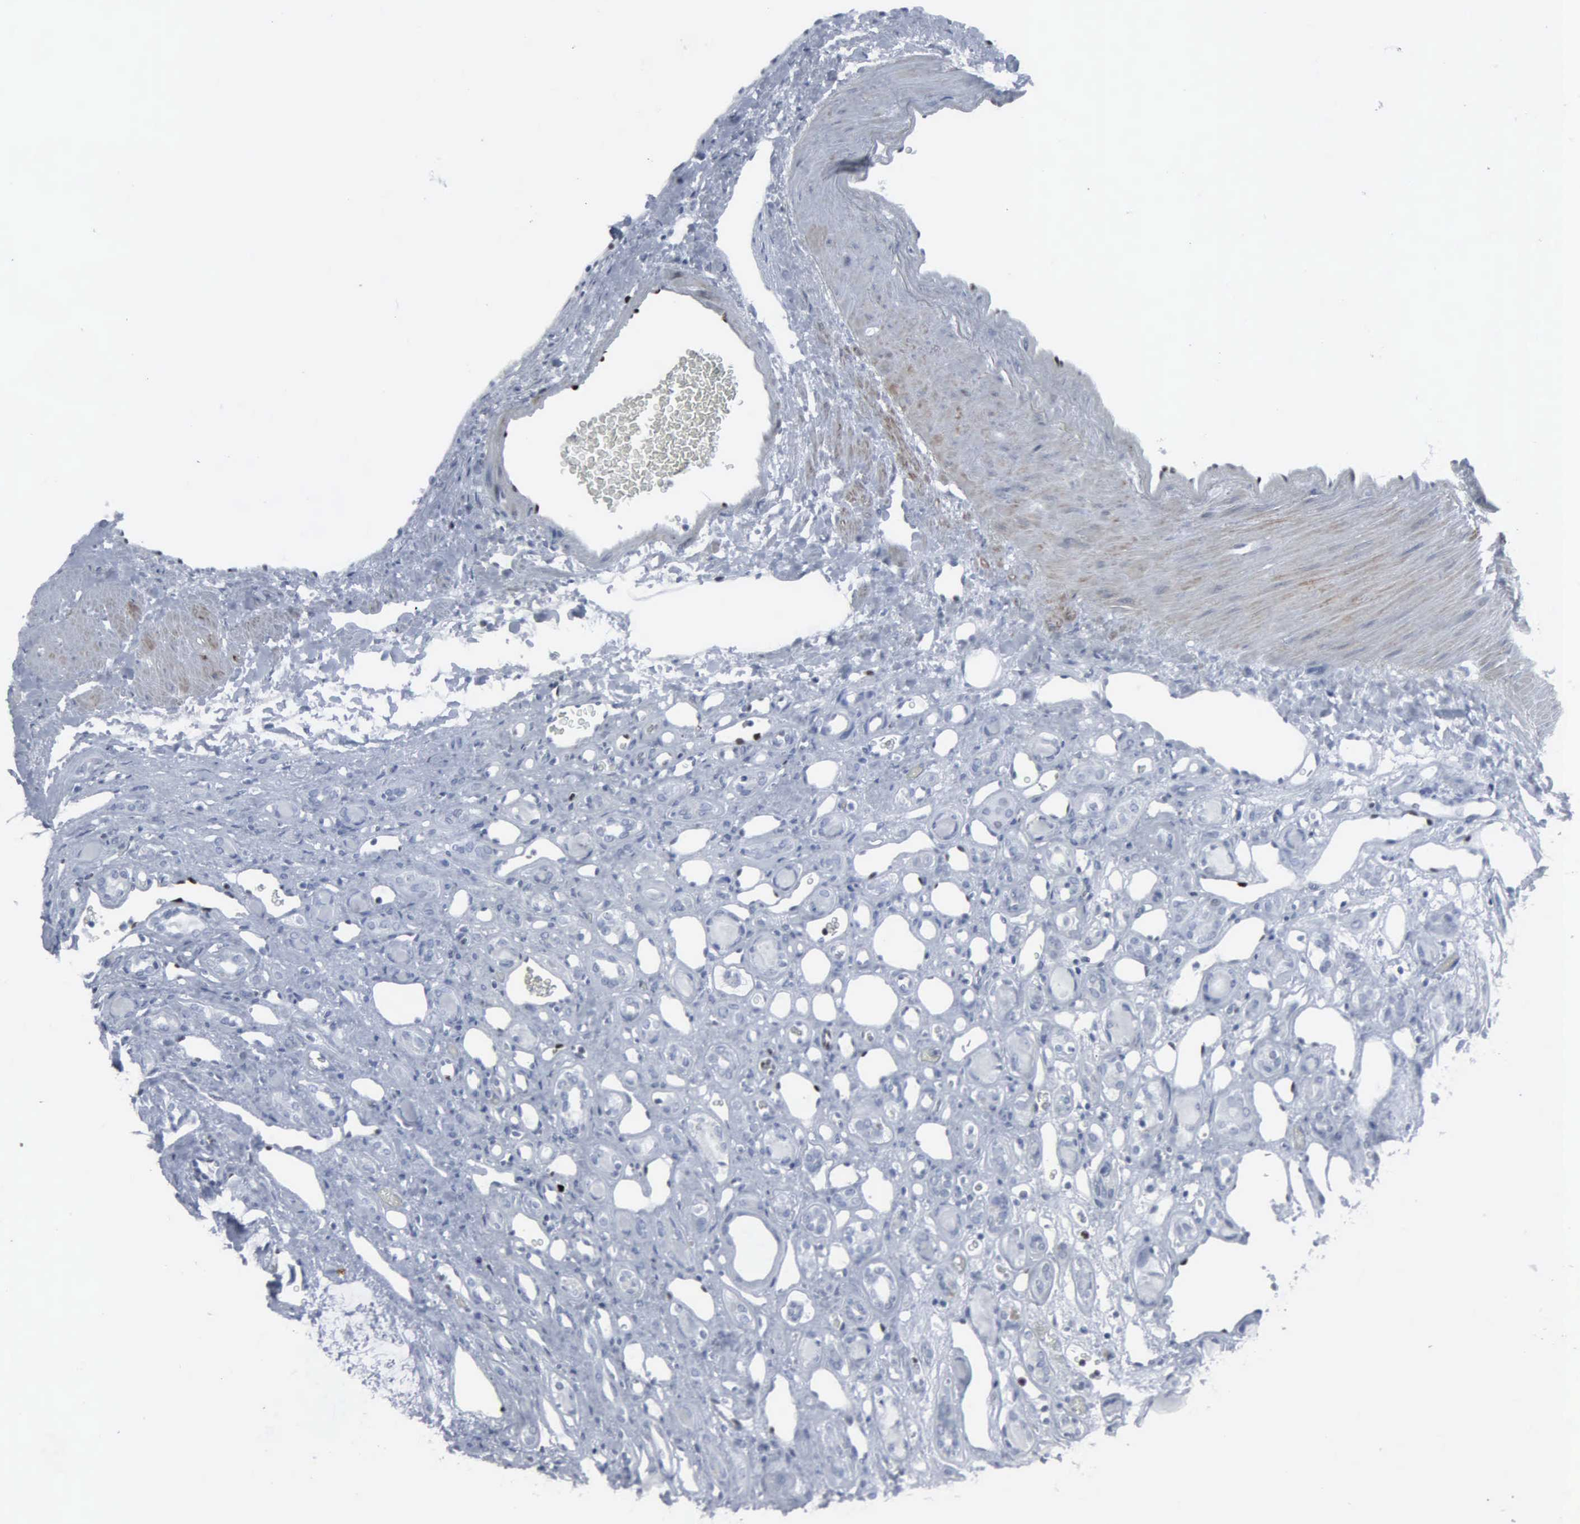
{"staining": {"intensity": "negative", "quantity": "none", "location": "none"}, "tissue": "renal cancer", "cell_type": "Tumor cells", "image_type": "cancer", "snomed": [{"axis": "morphology", "description": "Adenocarcinoma, NOS"}, {"axis": "topography", "description": "Kidney"}], "caption": "A micrograph of human adenocarcinoma (renal) is negative for staining in tumor cells.", "gene": "CCND3", "patient": {"sex": "female", "age": 60}}